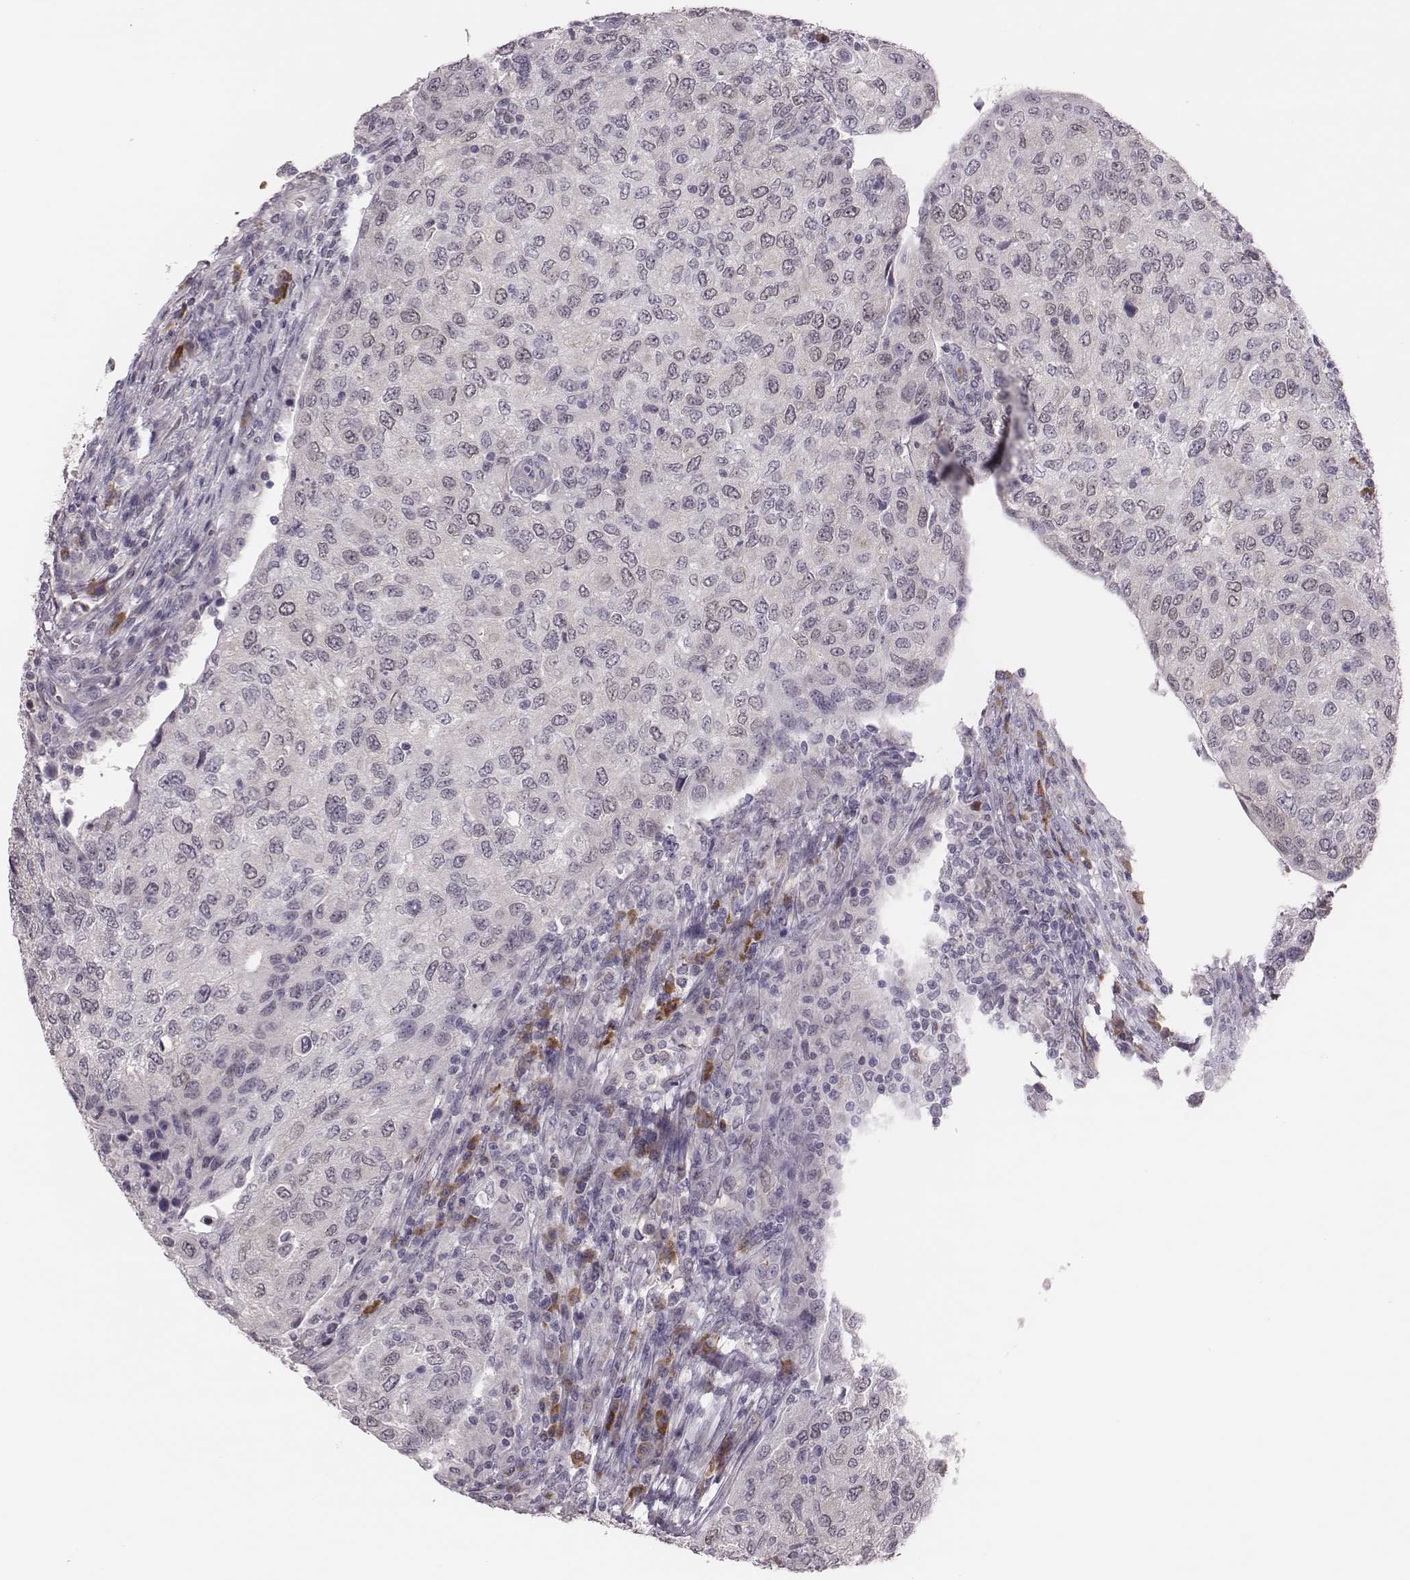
{"staining": {"intensity": "negative", "quantity": "none", "location": "none"}, "tissue": "urothelial cancer", "cell_type": "Tumor cells", "image_type": "cancer", "snomed": [{"axis": "morphology", "description": "Urothelial carcinoma, High grade"}, {"axis": "topography", "description": "Urinary bladder"}], "caption": "IHC image of neoplastic tissue: urothelial carcinoma (high-grade) stained with DAB reveals no significant protein positivity in tumor cells.", "gene": "PBK", "patient": {"sex": "female", "age": 78}}